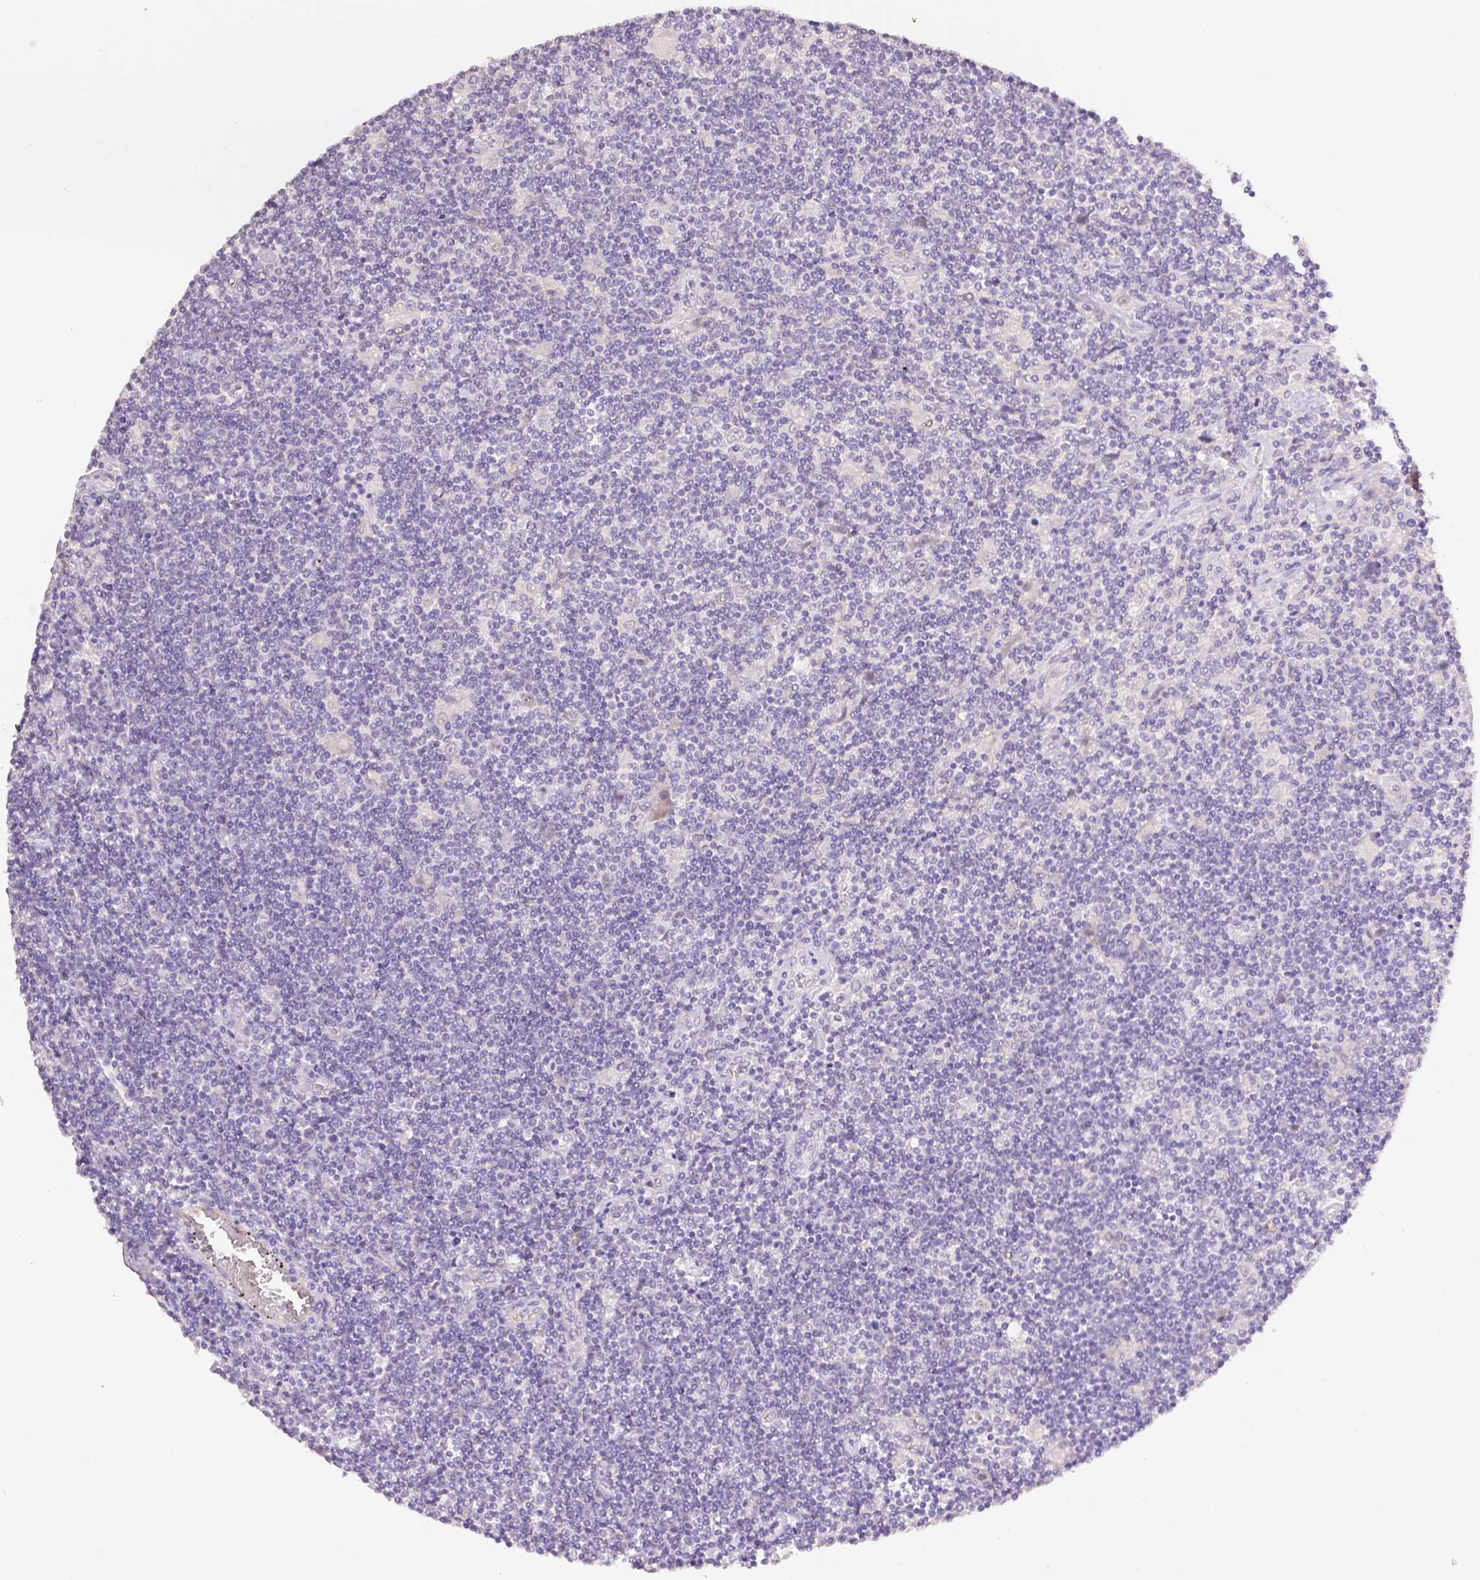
{"staining": {"intensity": "negative", "quantity": "none", "location": "none"}, "tissue": "lymphoma", "cell_type": "Tumor cells", "image_type": "cancer", "snomed": [{"axis": "morphology", "description": "Hodgkin's disease, NOS"}, {"axis": "topography", "description": "Lymph node"}], "caption": "Tumor cells are negative for brown protein staining in lymphoma.", "gene": "OCLN", "patient": {"sex": "male", "age": 40}}